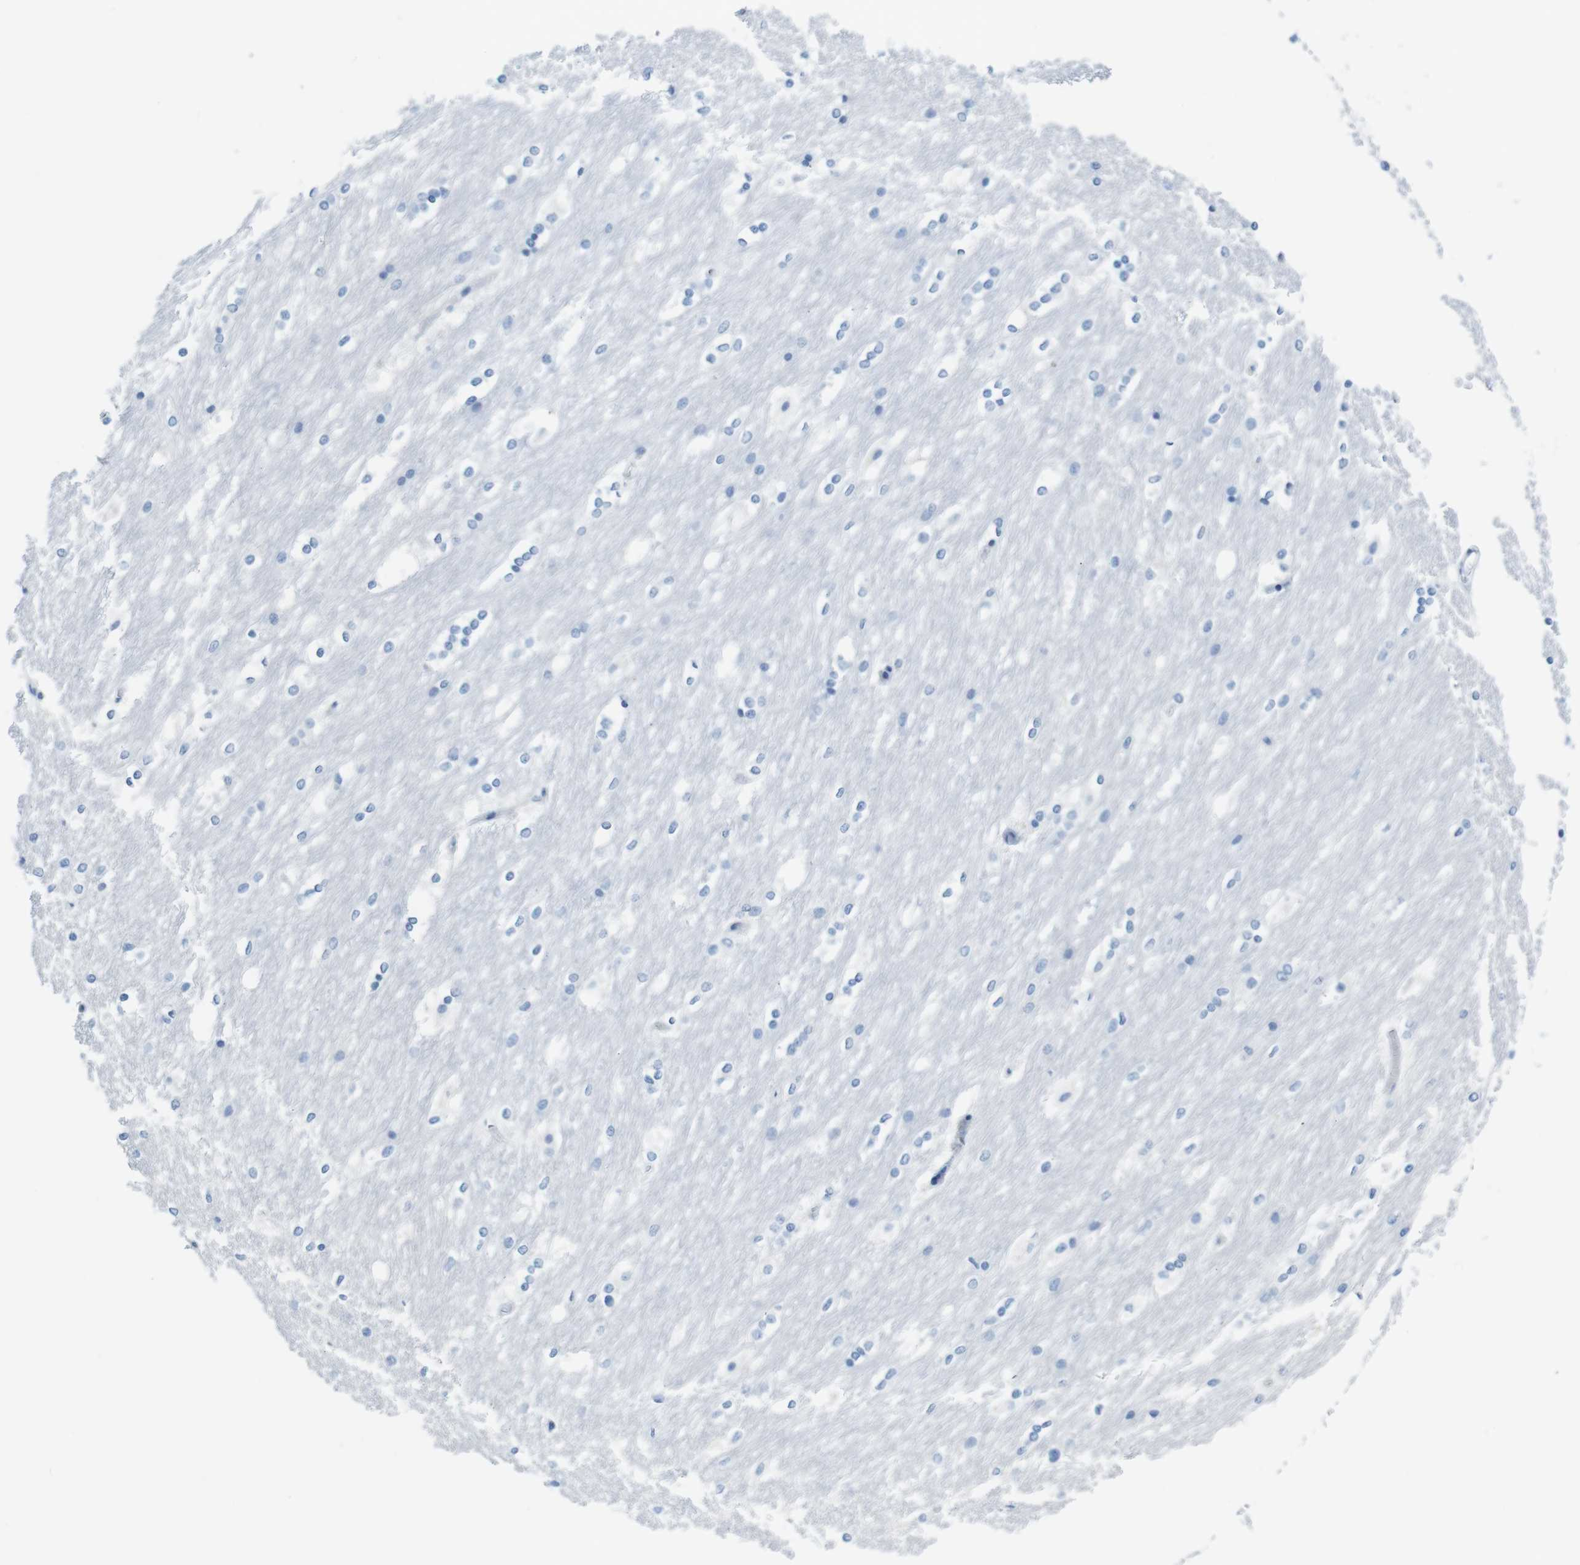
{"staining": {"intensity": "negative", "quantity": "none", "location": "none"}, "tissue": "caudate", "cell_type": "Glial cells", "image_type": "normal", "snomed": [{"axis": "morphology", "description": "Normal tissue, NOS"}, {"axis": "topography", "description": "Lateral ventricle wall"}], "caption": "DAB (3,3'-diaminobenzidine) immunohistochemical staining of benign caudate displays no significant positivity in glial cells.", "gene": "ASIC5", "patient": {"sex": "female", "age": 19}}